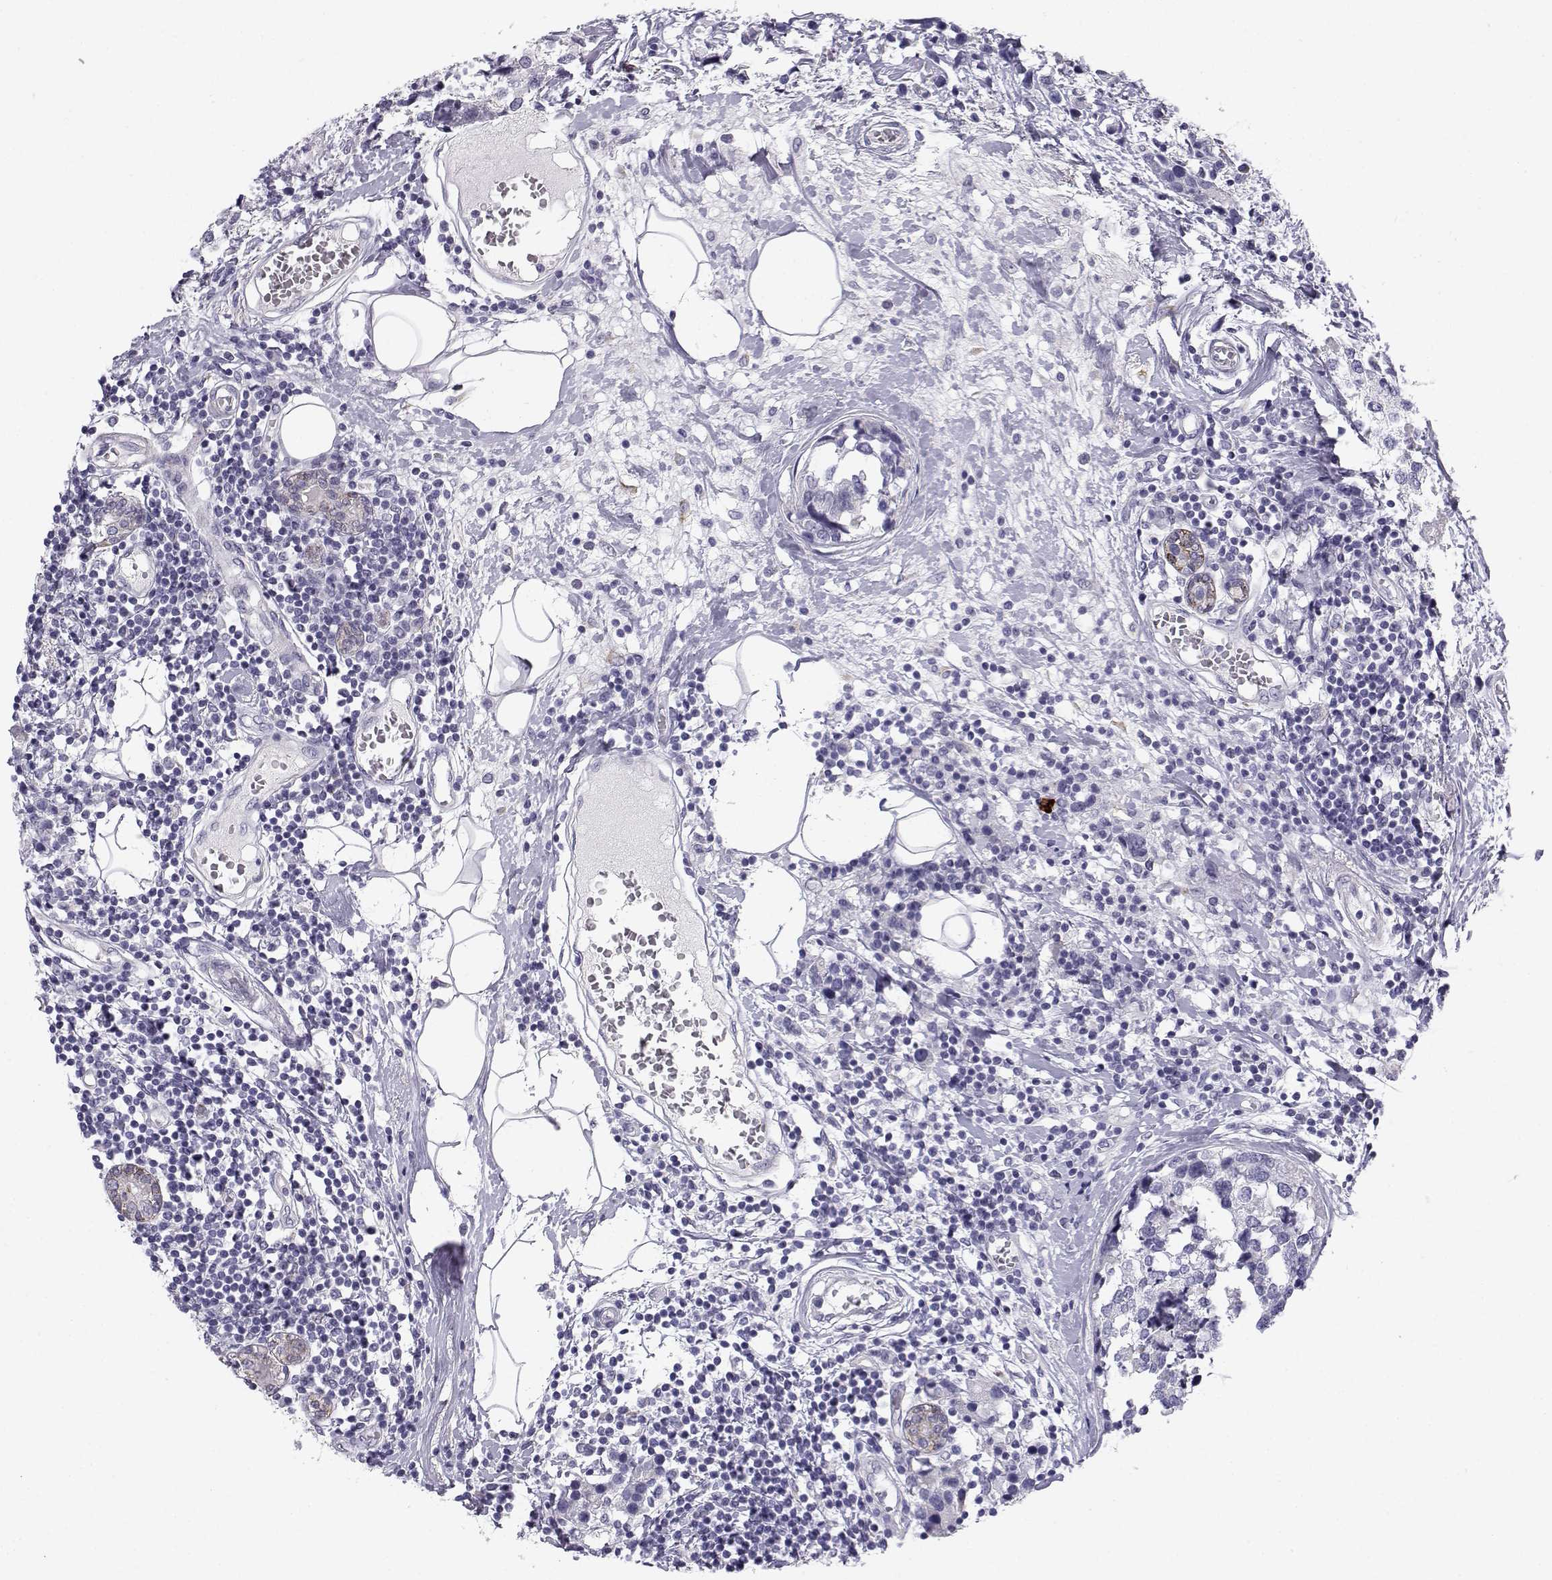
{"staining": {"intensity": "negative", "quantity": "none", "location": "none"}, "tissue": "breast cancer", "cell_type": "Tumor cells", "image_type": "cancer", "snomed": [{"axis": "morphology", "description": "Lobular carcinoma"}, {"axis": "topography", "description": "Breast"}], "caption": "A histopathology image of human lobular carcinoma (breast) is negative for staining in tumor cells.", "gene": "KCNMB4", "patient": {"sex": "female", "age": 59}}